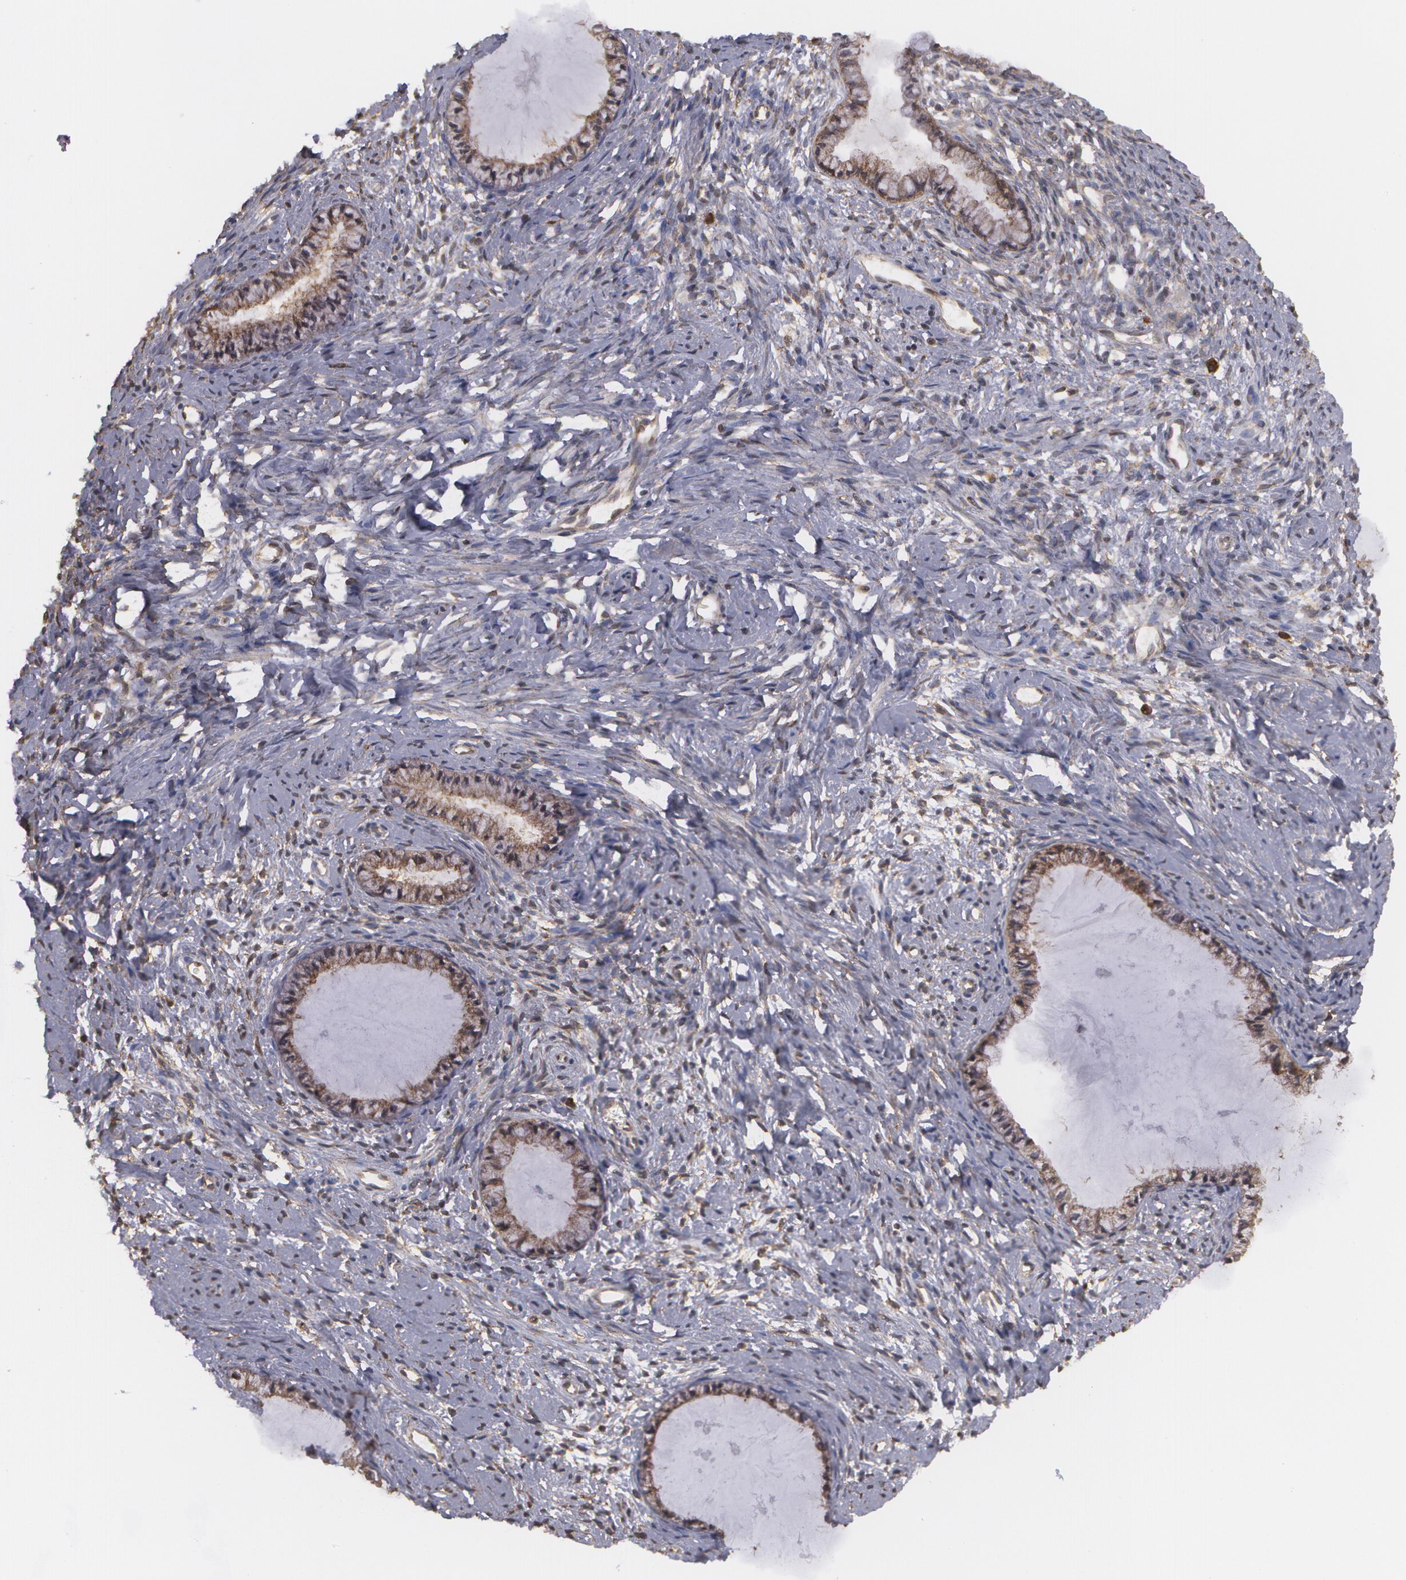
{"staining": {"intensity": "moderate", "quantity": ">75%", "location": "cytoplasmic/membranous"}, "tissue": "cervix", "cell_type": "Glandular cells", "image_type": "normal", "snomed": [{"axis": "morphology", "description": "Normal tissue, NOS"}, {"axis": "topography", "description": "Cervix"}], "caption": "A high-resolution micrograph shows immunohistochemistry (IHC) staining of unremarkable cervix, which shows moderate cytoplasmic/membranous positivity in about >75% of glandular cells.", "gene": "MTHFD1", "patient": {"sex": "female", "age": 70}}